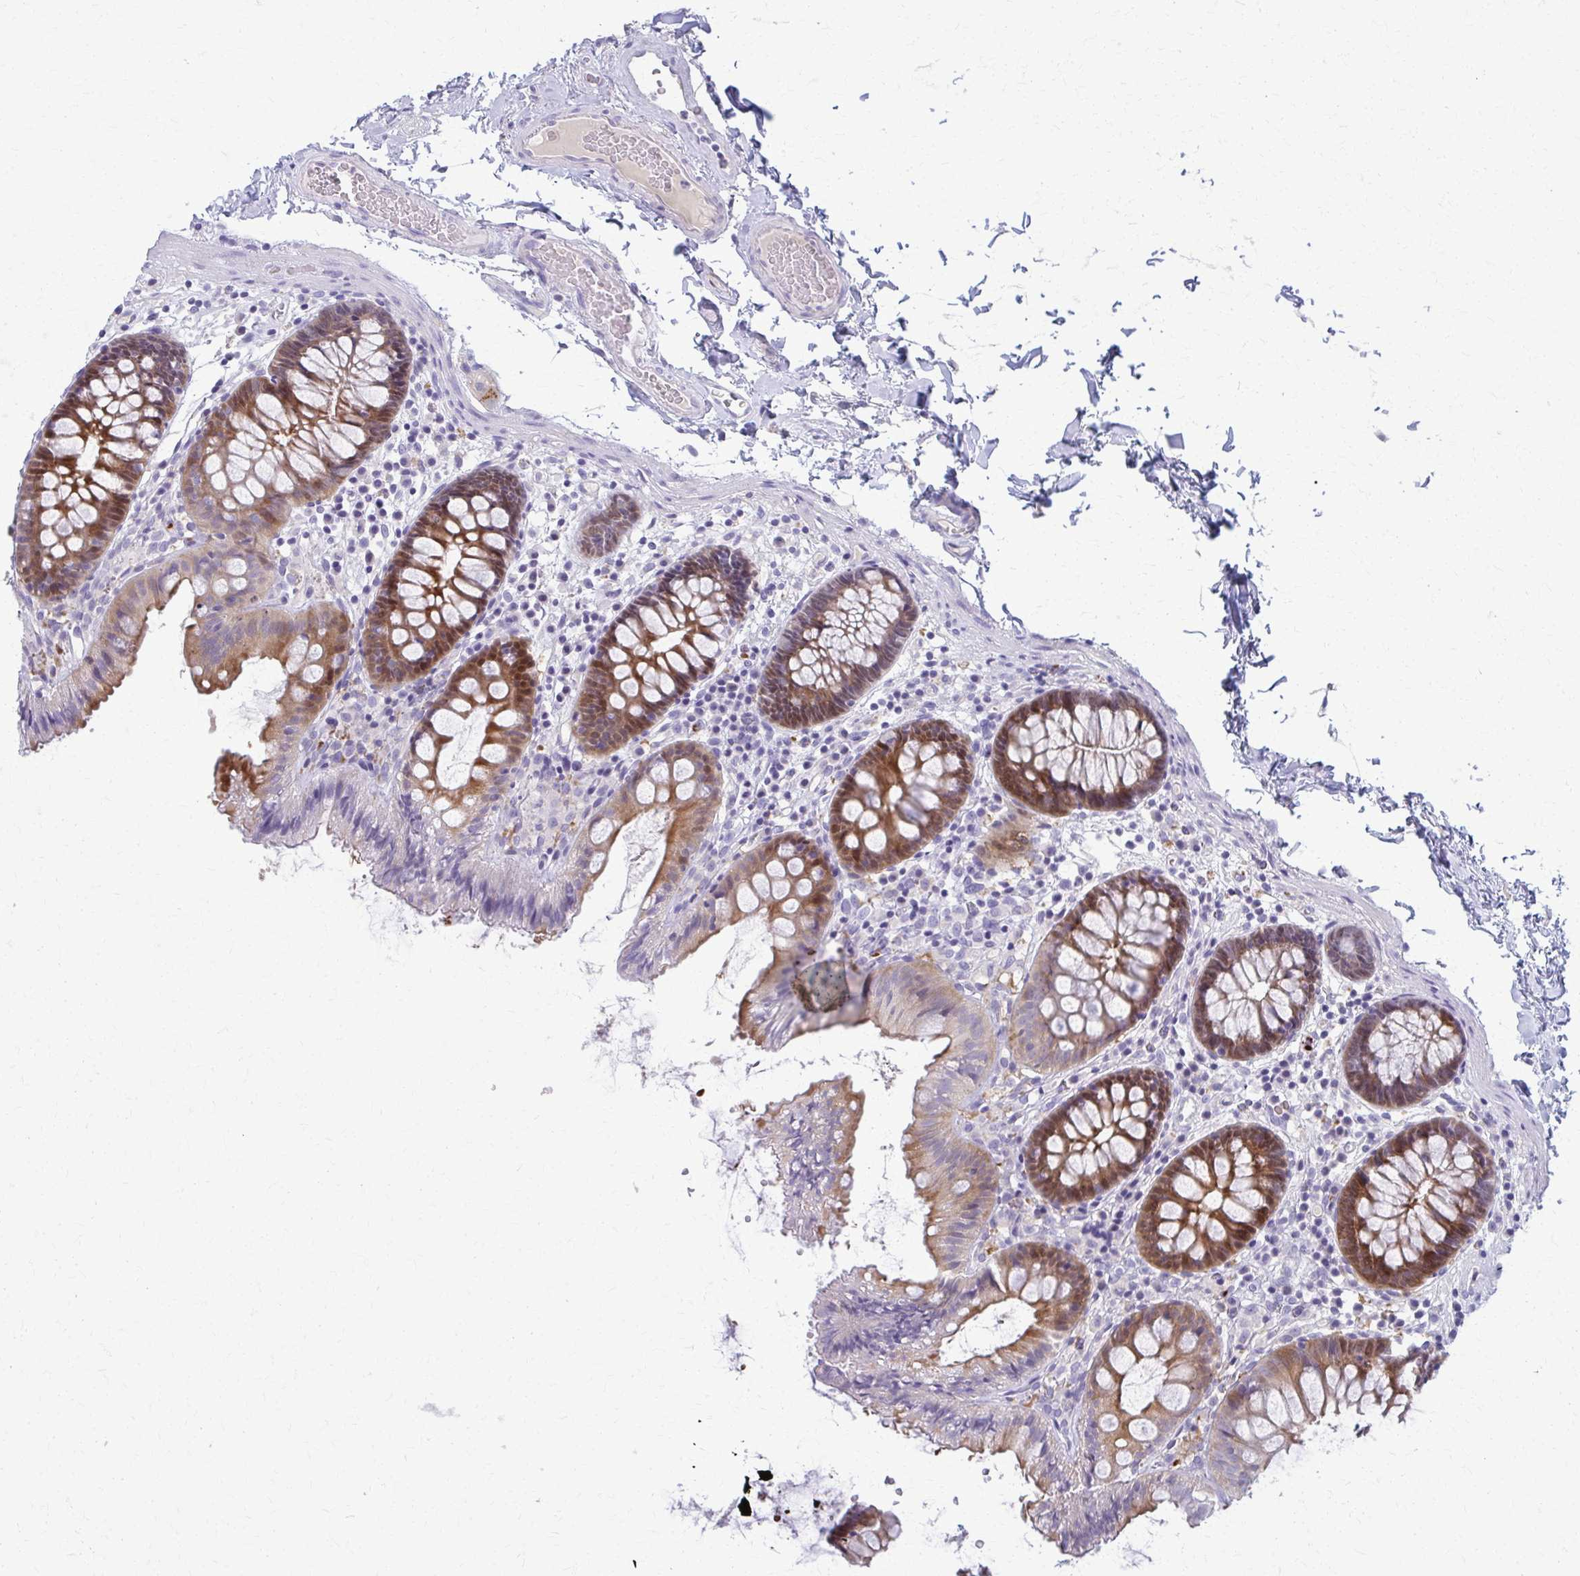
{"staining": {"intensity": "negative", "quantity": "none", "location": "none"}, "tissue": "colon", "cell_type": "Endothelial cells", "image_type": "normal", "snomed": [{"axis": "morphology", "description": "Normal tissue, NOS"}, {"axis": "topography", "description": "Colon"}], "caption": "Colon stained for a protein using IHC shows no staining endothelial cells.", "gene": "ENSG00000275249", "patient": {"sex": "male", "age": 84}}